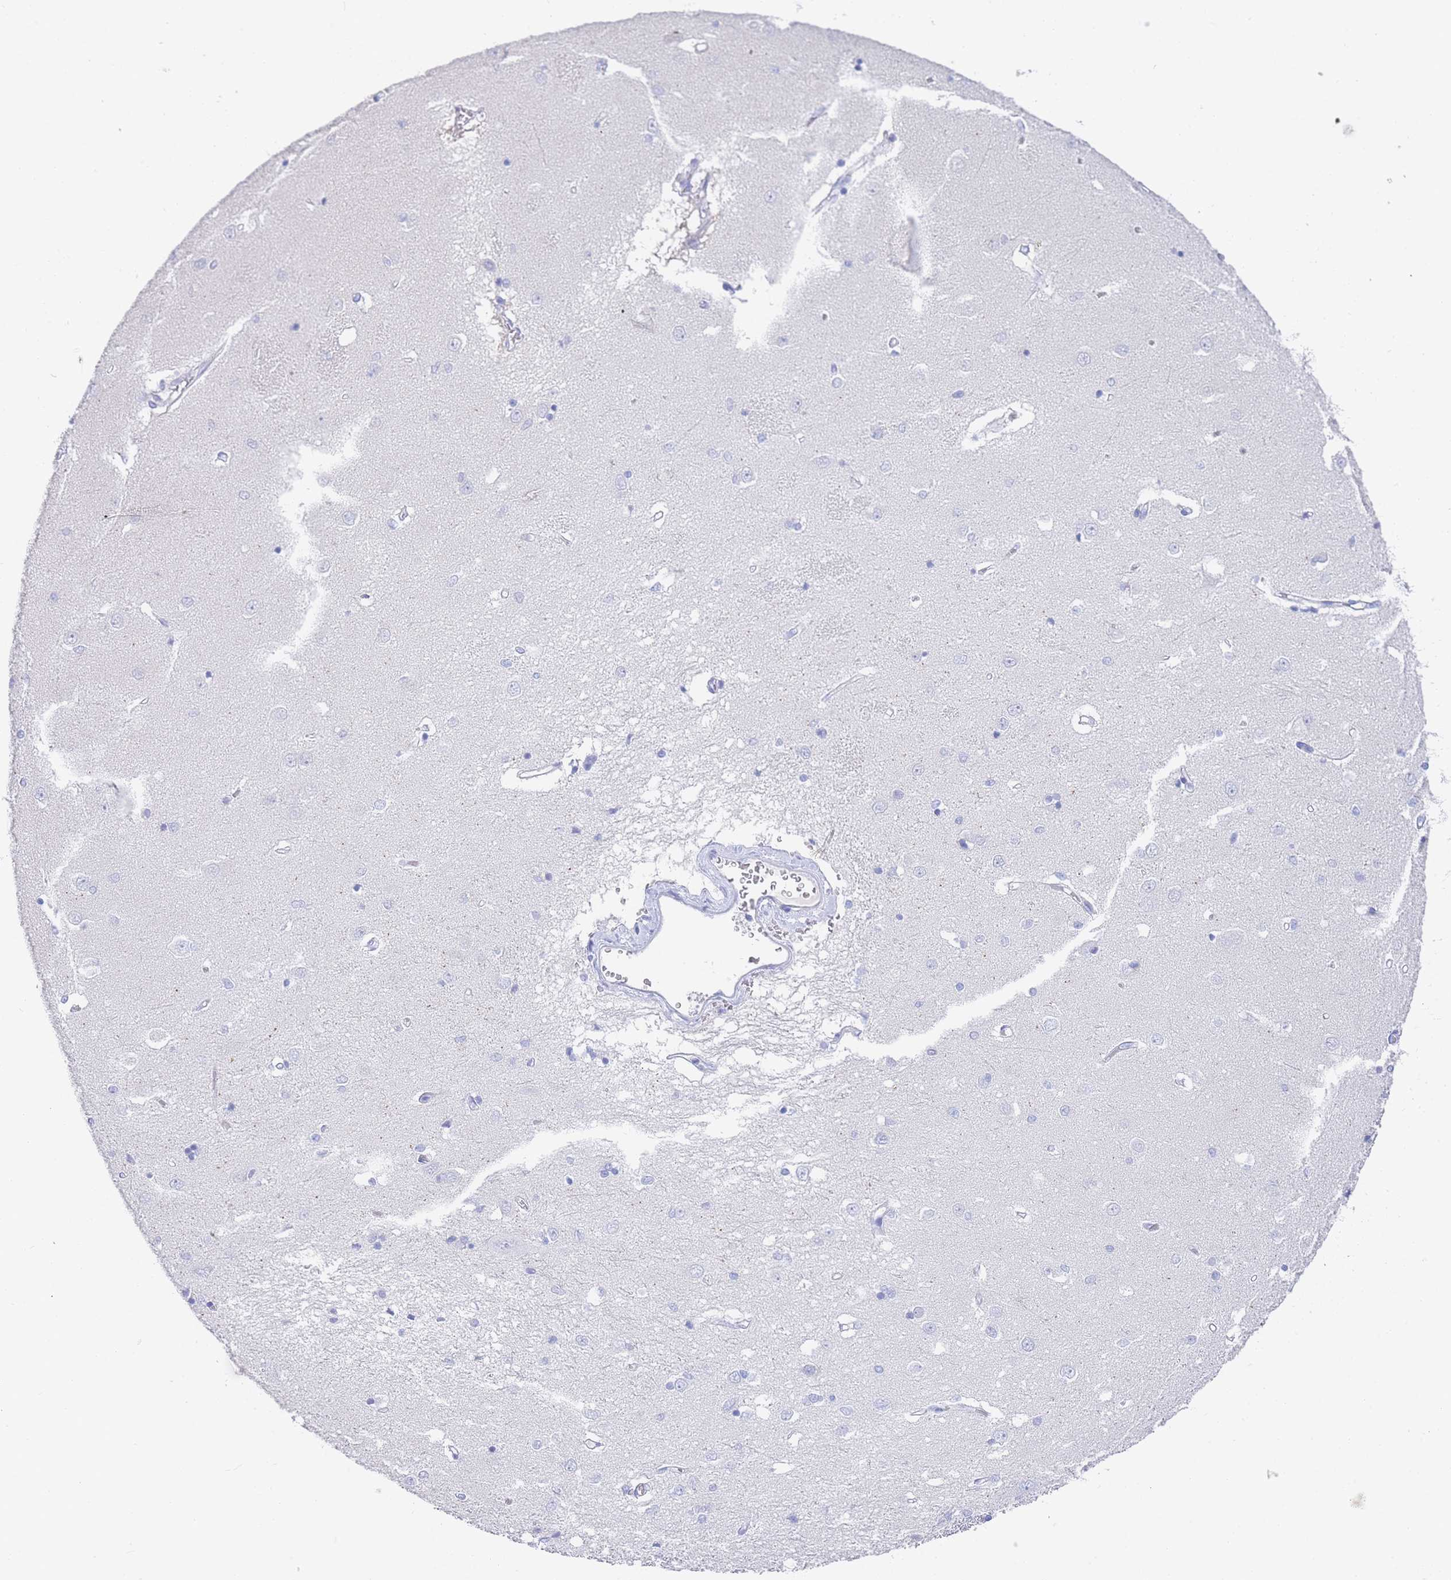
{"staining": {"intensity": "negative", "quantity": "none", "location": "none"}, "tissue": "caudate", "cell_type": "Glial cells", "image_type": "normal", "snomed": [{"axis": "morphology", "description": "Normal tissue, NOS"}, {"axis": "topography", "description": "Lateral ventricle wall"}], "caption": "IHC micrograph of unremarkable caudate: human caudate stained with DAB shows no significant protein staining in glial cells.", "gene": "LZTFL1", "patient": {"sex": "male", "age": 37}}